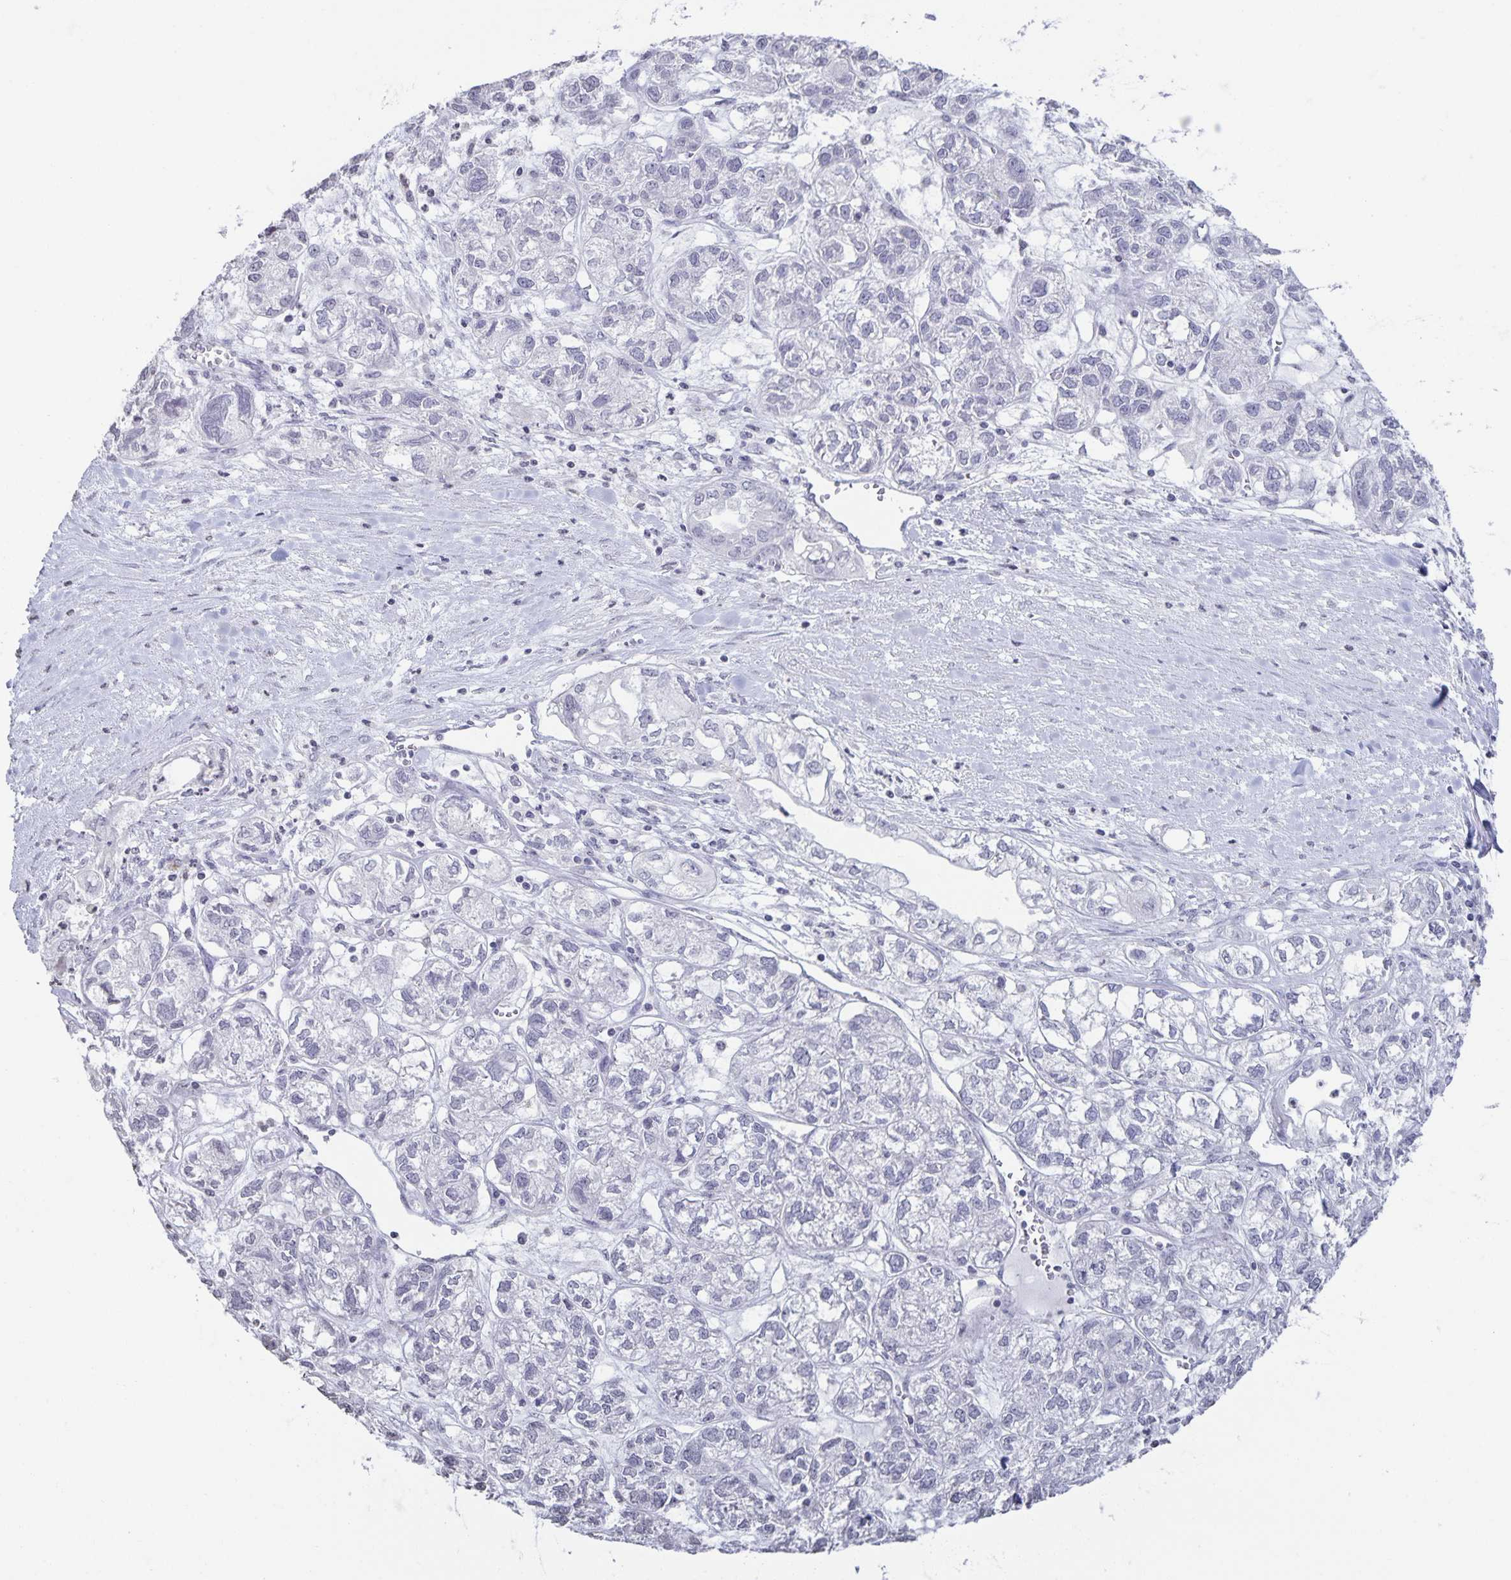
{"staining": {"intensity": "negative", "quantity": "none", "location": "none"}, "tissue": "ovarian cancer", "cell_type": "Tumor cells", "image_type": "cancer", "snomed": [{"axis": "morphology", "description": "Carcinoma, endometroid"}, {"axis": "topography", "description": "Ovary"}], "caption": "DAB immunohistochemical staining of endometroid carcinoma (ovarian) shows no significant staining in tumor cells.", "gene": "AQP4", "patient": {"sex": "female", "age": 64}}